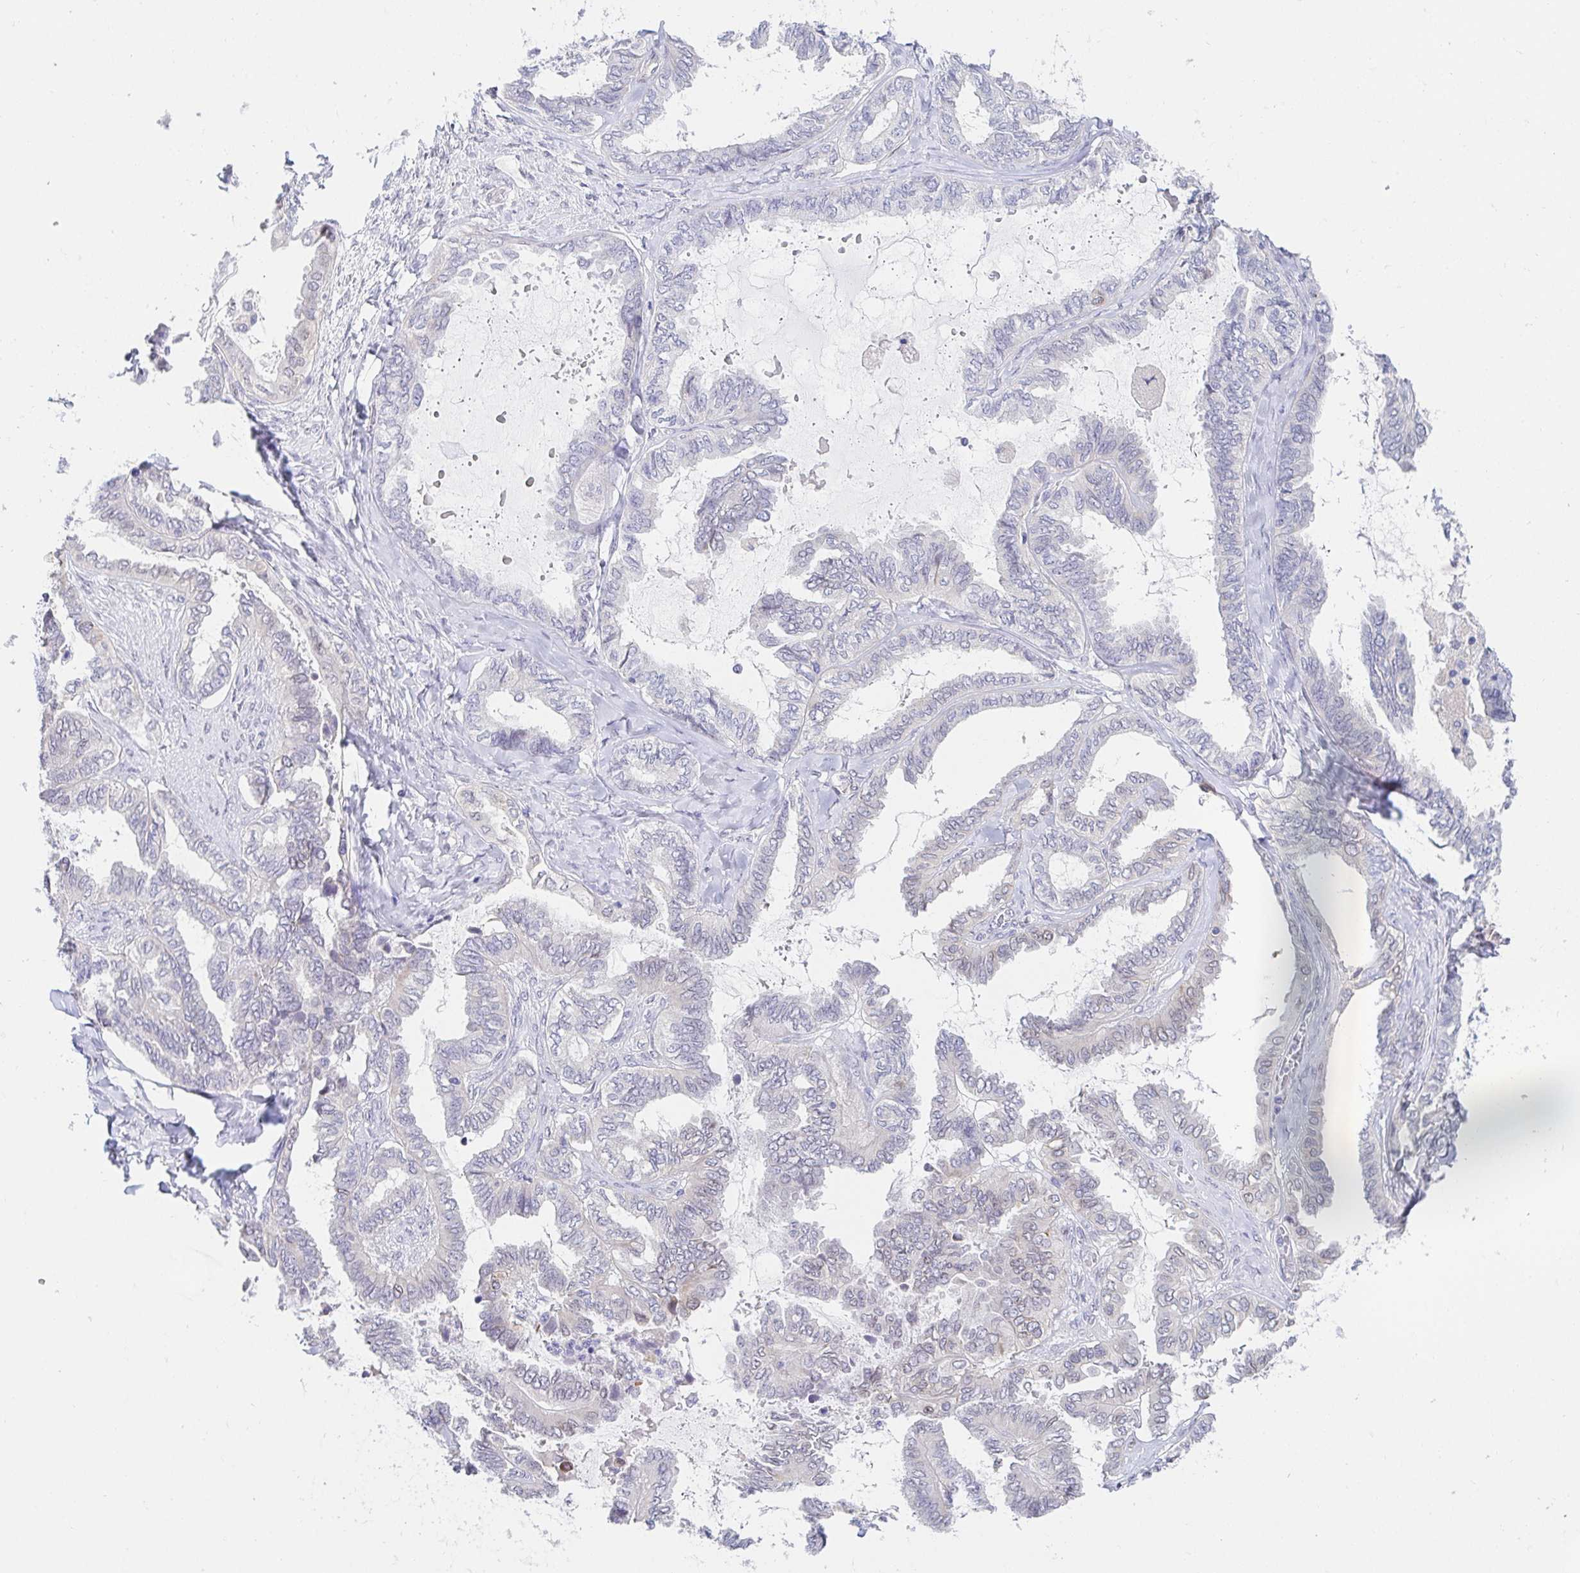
{"staining": {"intensity": "negative", "quantity": "none", "location": "none"}, "tissue": "ovarian cancer", "cell_type": "Tumor cells", "image_type": "cancer", "snomed": [{"axis": "morphology", "description": "Carcinoma, endometroid"}, {"axis": "topography", "description": "Ovary"}], "caption": "Immunohistochemical staining of human ovarian cancer shows no significant staining in tumor cells.", "gene": "AKAP14", "patient": {"sex": "female", "age": 70}}